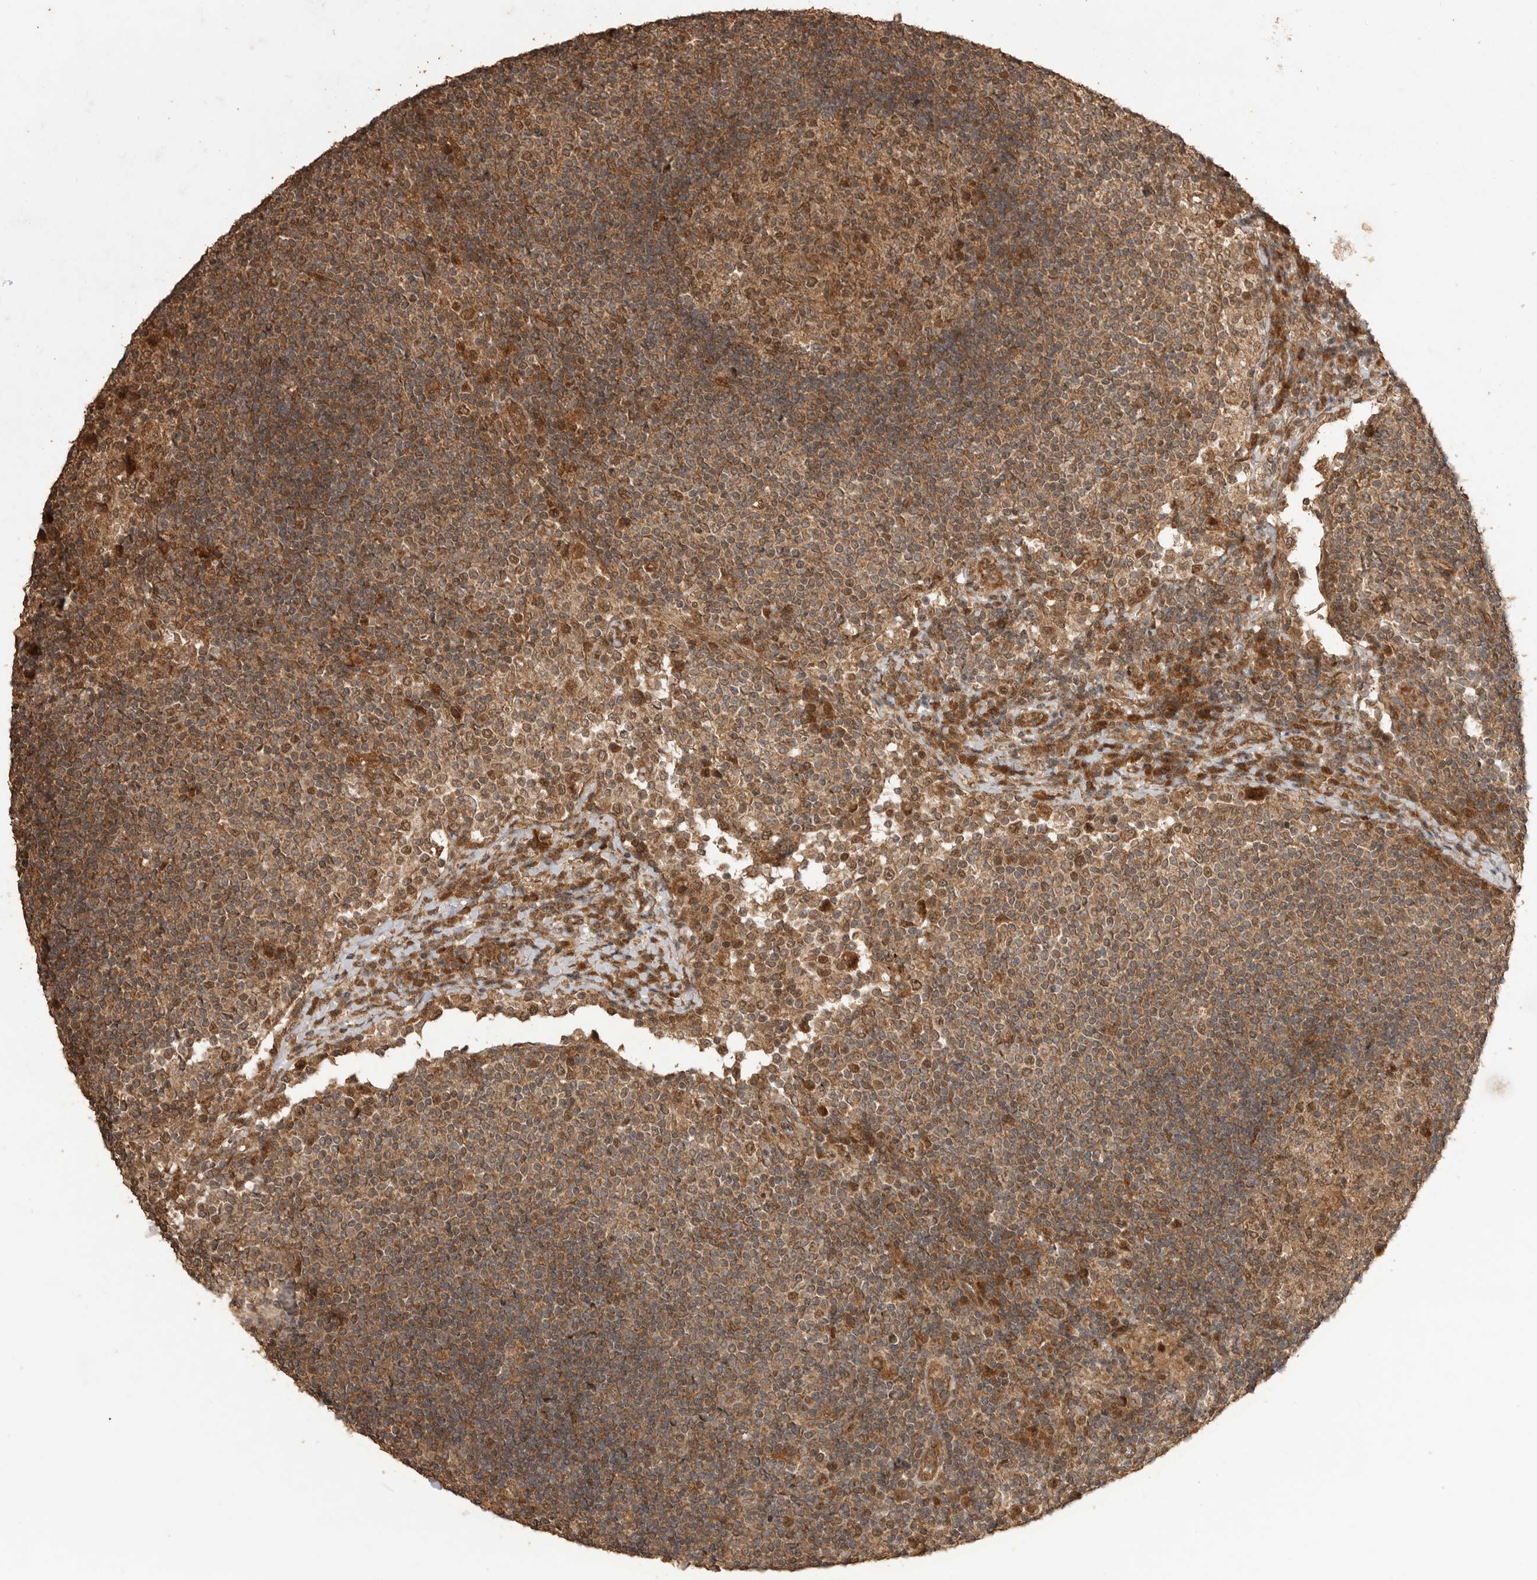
{"staining": {"intensity": "moderate", "quantity": ">75%", "location": "cytoplasmic/membranous,nuclear"}, "tissue": "lymph node", "cell_type": "Germinal center cells", "image_type": "normal", "snomed": [{"axis": "morphology", "description": "Normal tissue, NOS"}, {"axis": "topography", "description": "Lymph node"}], "caption": "Human lymph node stained with a brown dye displays moderate cytoplasmic/membranous,nuclear positive positivity in about >75% of germinal center cells.", "gene": "BOC", "patient": {"sex": "female", "age": 53}}